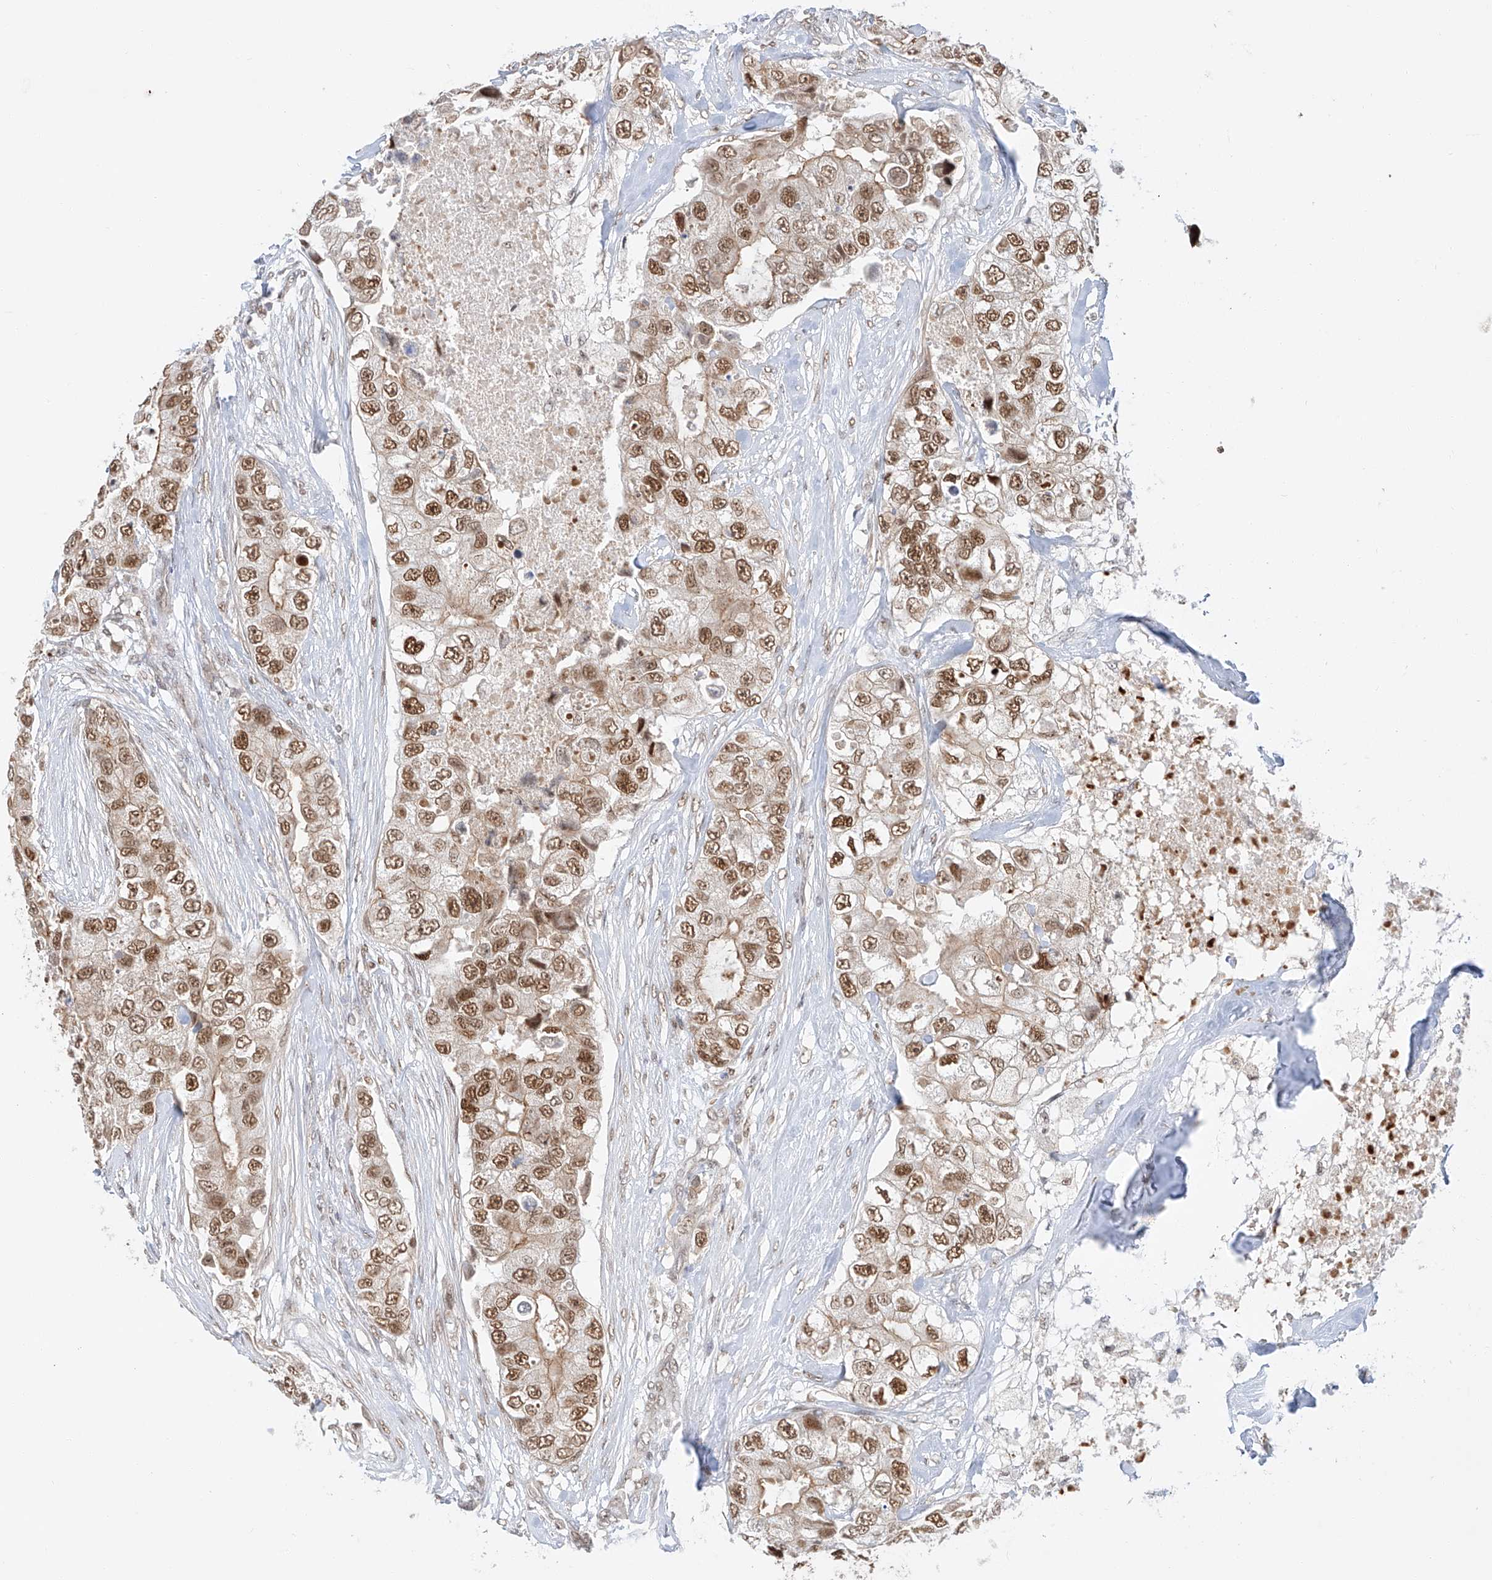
{"staining": {"intensity": "moderate", "quantity": ">75%", "location": "nuclear"}, "tissue": "breast cancer", "cell_type": "Tumor cells", "image_type": "cancer", "snomed": [{"axis": "morphology", "description": "Duct carcinoma"}, {"axis": "topography", "description": "Breast"}], "caption": "A medium amount of moderate nuclear positivity is identified in about >75% of tumor cells in breast cancer tissue. The protein of interest is stained brown, and the nuclei are stained in blue (DAB IHC with brightfield microscopy, high magnification).", "gene": "POGK", "patient": {"sex": "female", "age": 62}}